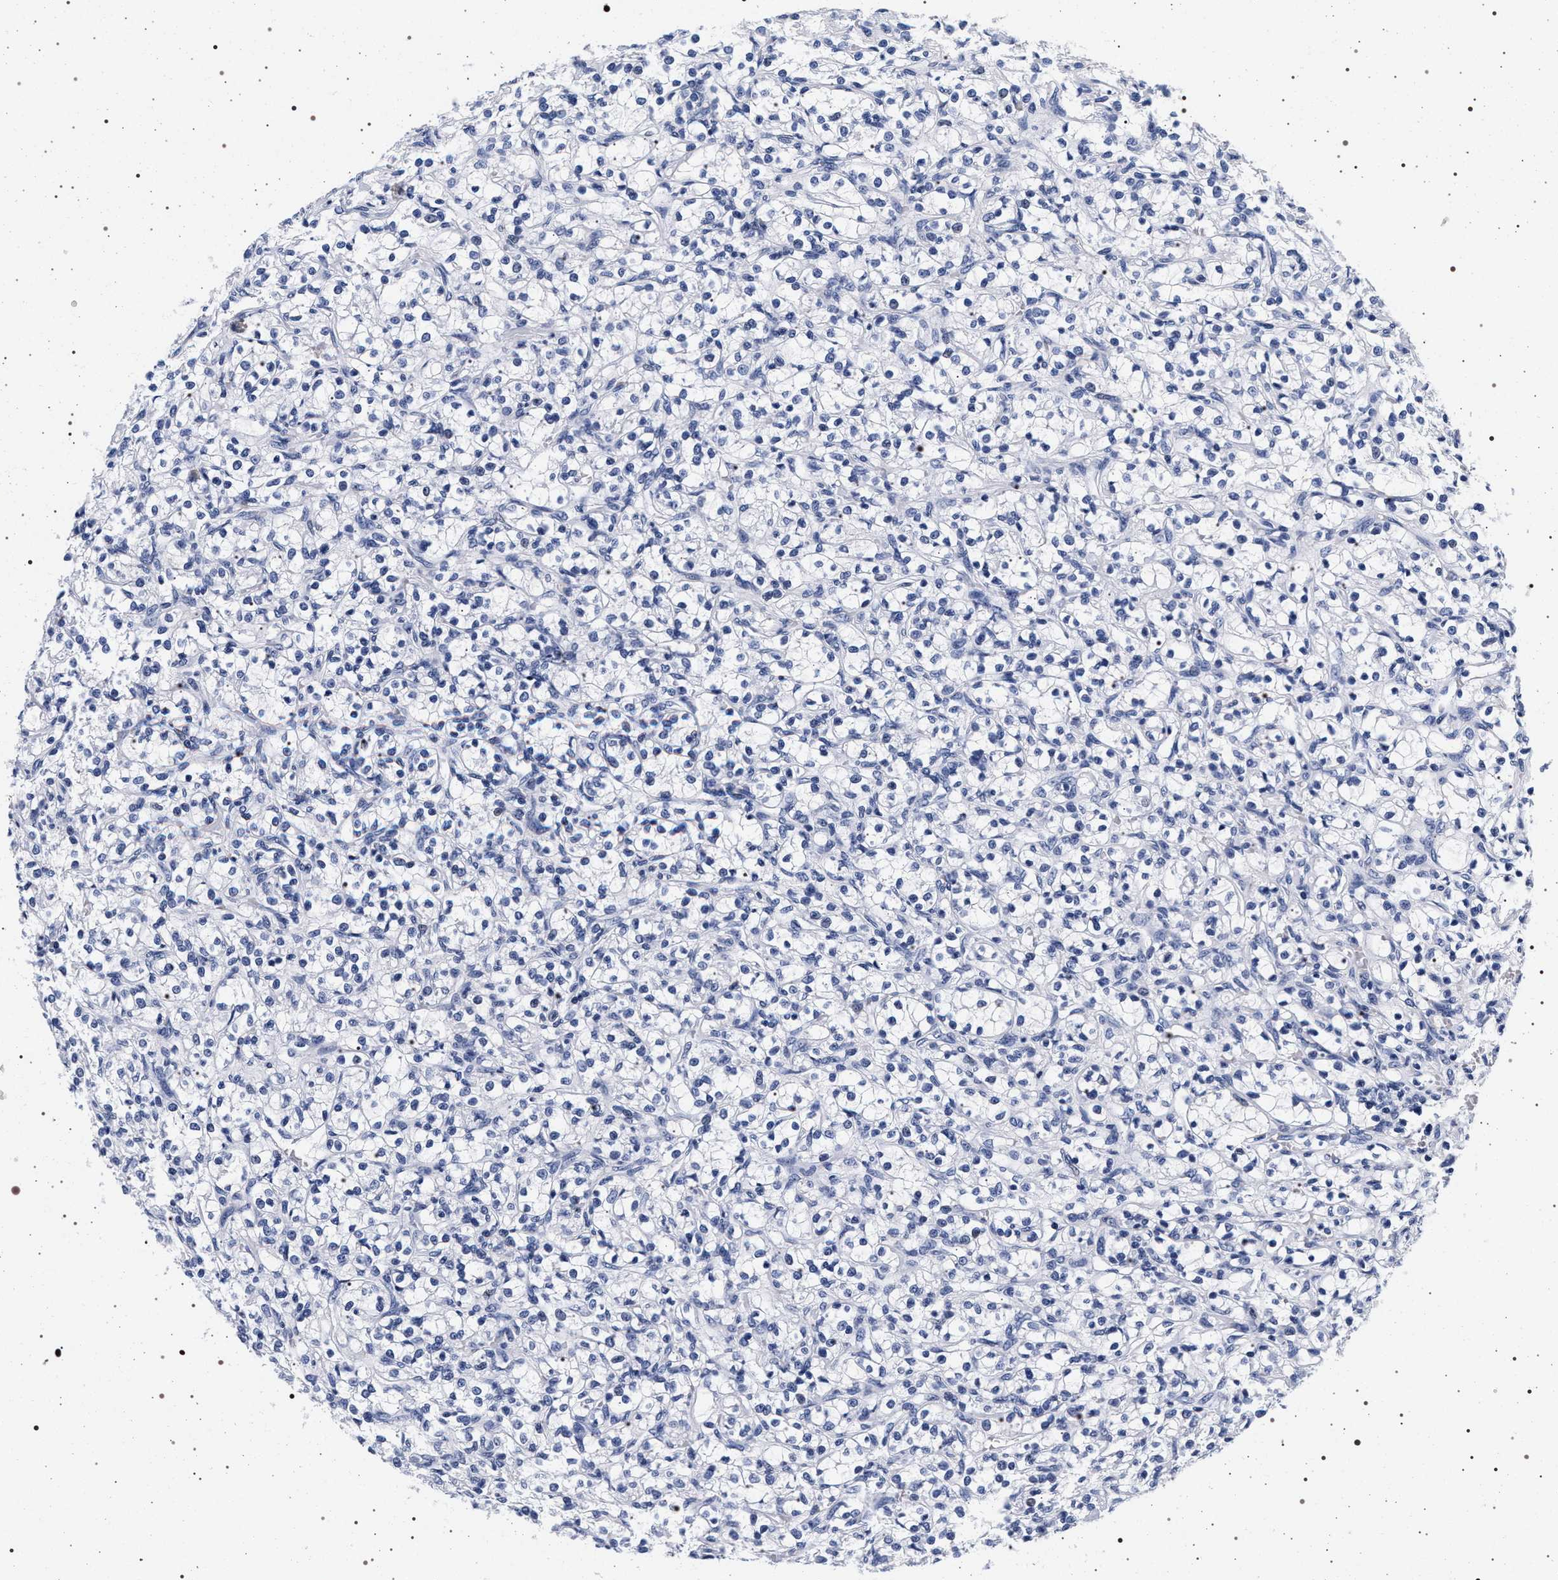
{"staining": {"intensity": "negative", "quantity": "none", "location": "none"}, "tissue": "renal cancer", "cell_type": "Tumor cells", "image_type": "cancer", "snomed": [{"axis": "morphology", "description": "Adenocarcinoma, NOS"}, {"axis": "topography", "description": "Kidney"}], "caption": "Protein analysis of adenocarcinoma (renal) displays no significant positivity in tumor cells.", "gene": "SYN1", "patient": {"sex": "female", "age": 69}}